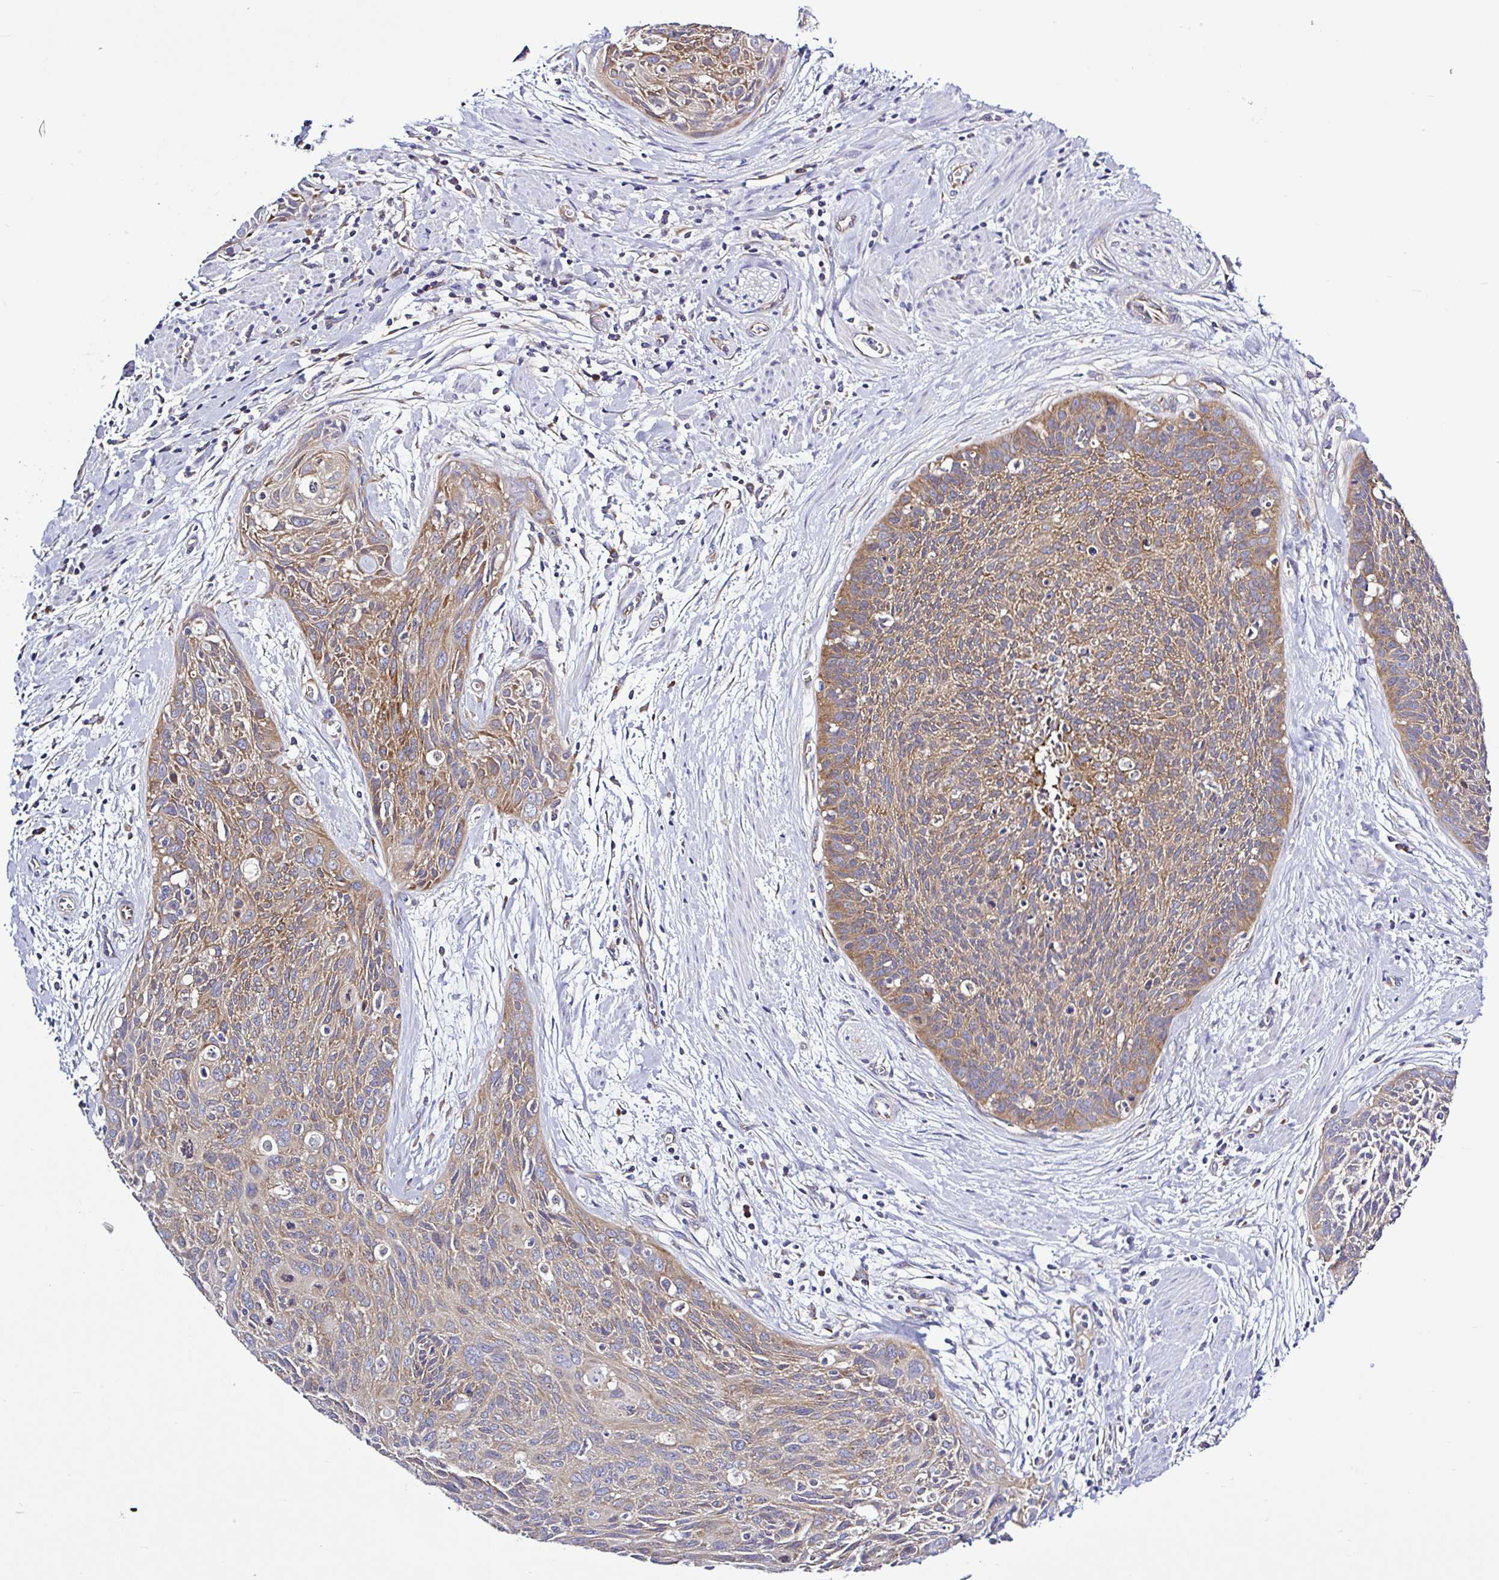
{"staining": {"intensity": "moderate", "quantity": ">75%", "location": "cytoplasmic/membranous"}, "tissue": "cervical cancer", "cell_type": "Tumor cells", "image_type": "cancer", "snomed": [{"axis": "morphology", "description": "Squamous cell carcinoma, NOS"}, {"axis": "topography", "description": "Cervix"}], "caption": "Human cervical squamous cell carcinoma stained for a protein (brown) exhibits moderate cytoplasmic/membranous positive expression in about >75% of tumor cells.", "gene": "LARS1", "patient": {"sex": "female", "age": 55}}